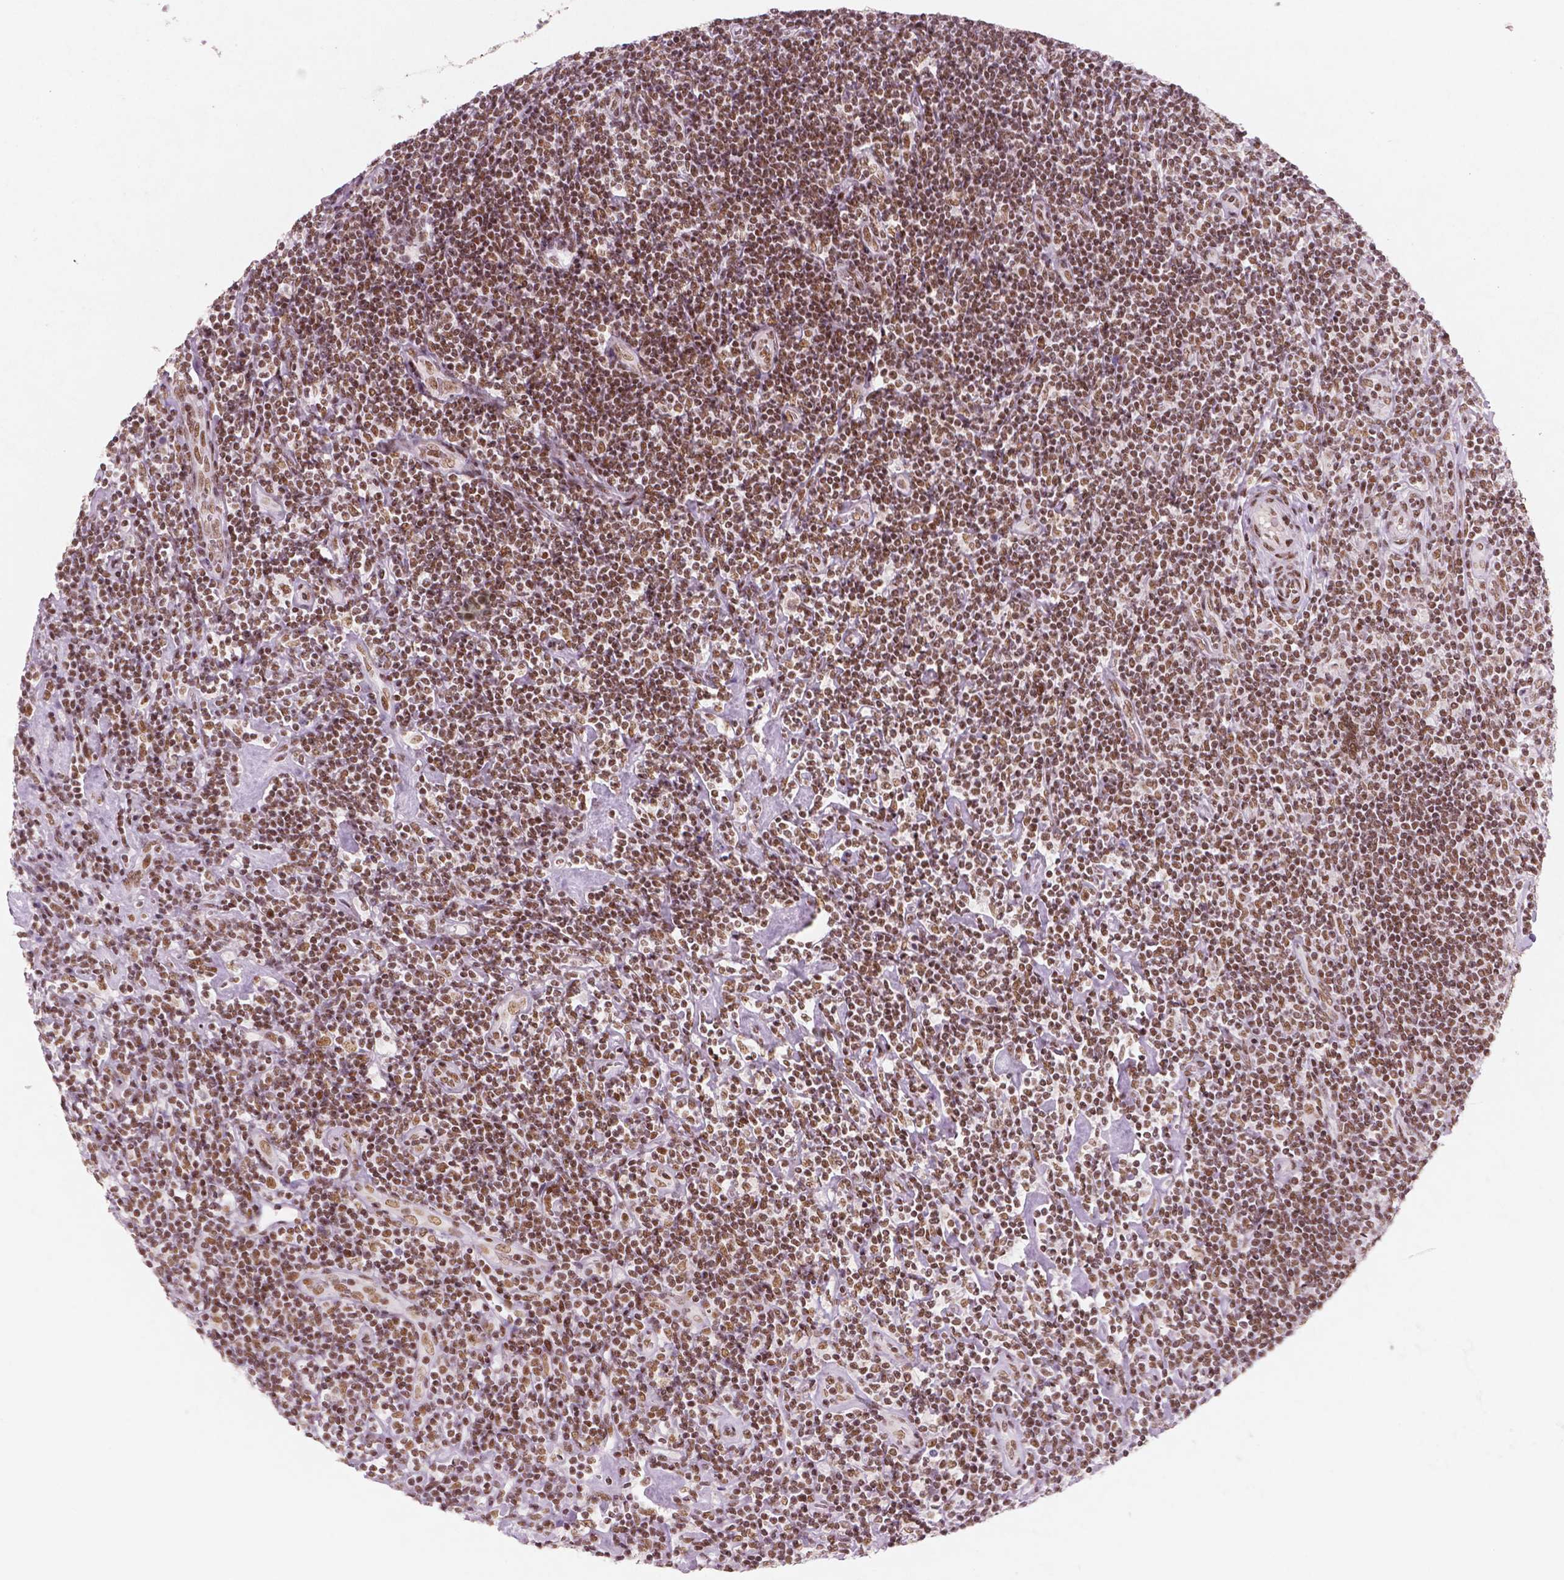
{"staining": {"intensity": "moderate", "quantity": ">75%", "location": "nuclear"}, "tissue": "lymphoma", "cell_type": "Tumor cells", "image_type": "cancer", "snomed": [{"axis": "morphology", "description": "Hodgkin's disease, NOS"}, {"axis": "topography", "description": "Lymph node"}], "caption": "The image displays staining of Hodgkin's disease, revealing moderate nuclear protein expression (brown color) within tumor cells.", "gene": "BRD4", "patient": {"sex": "male", "age": 40}}